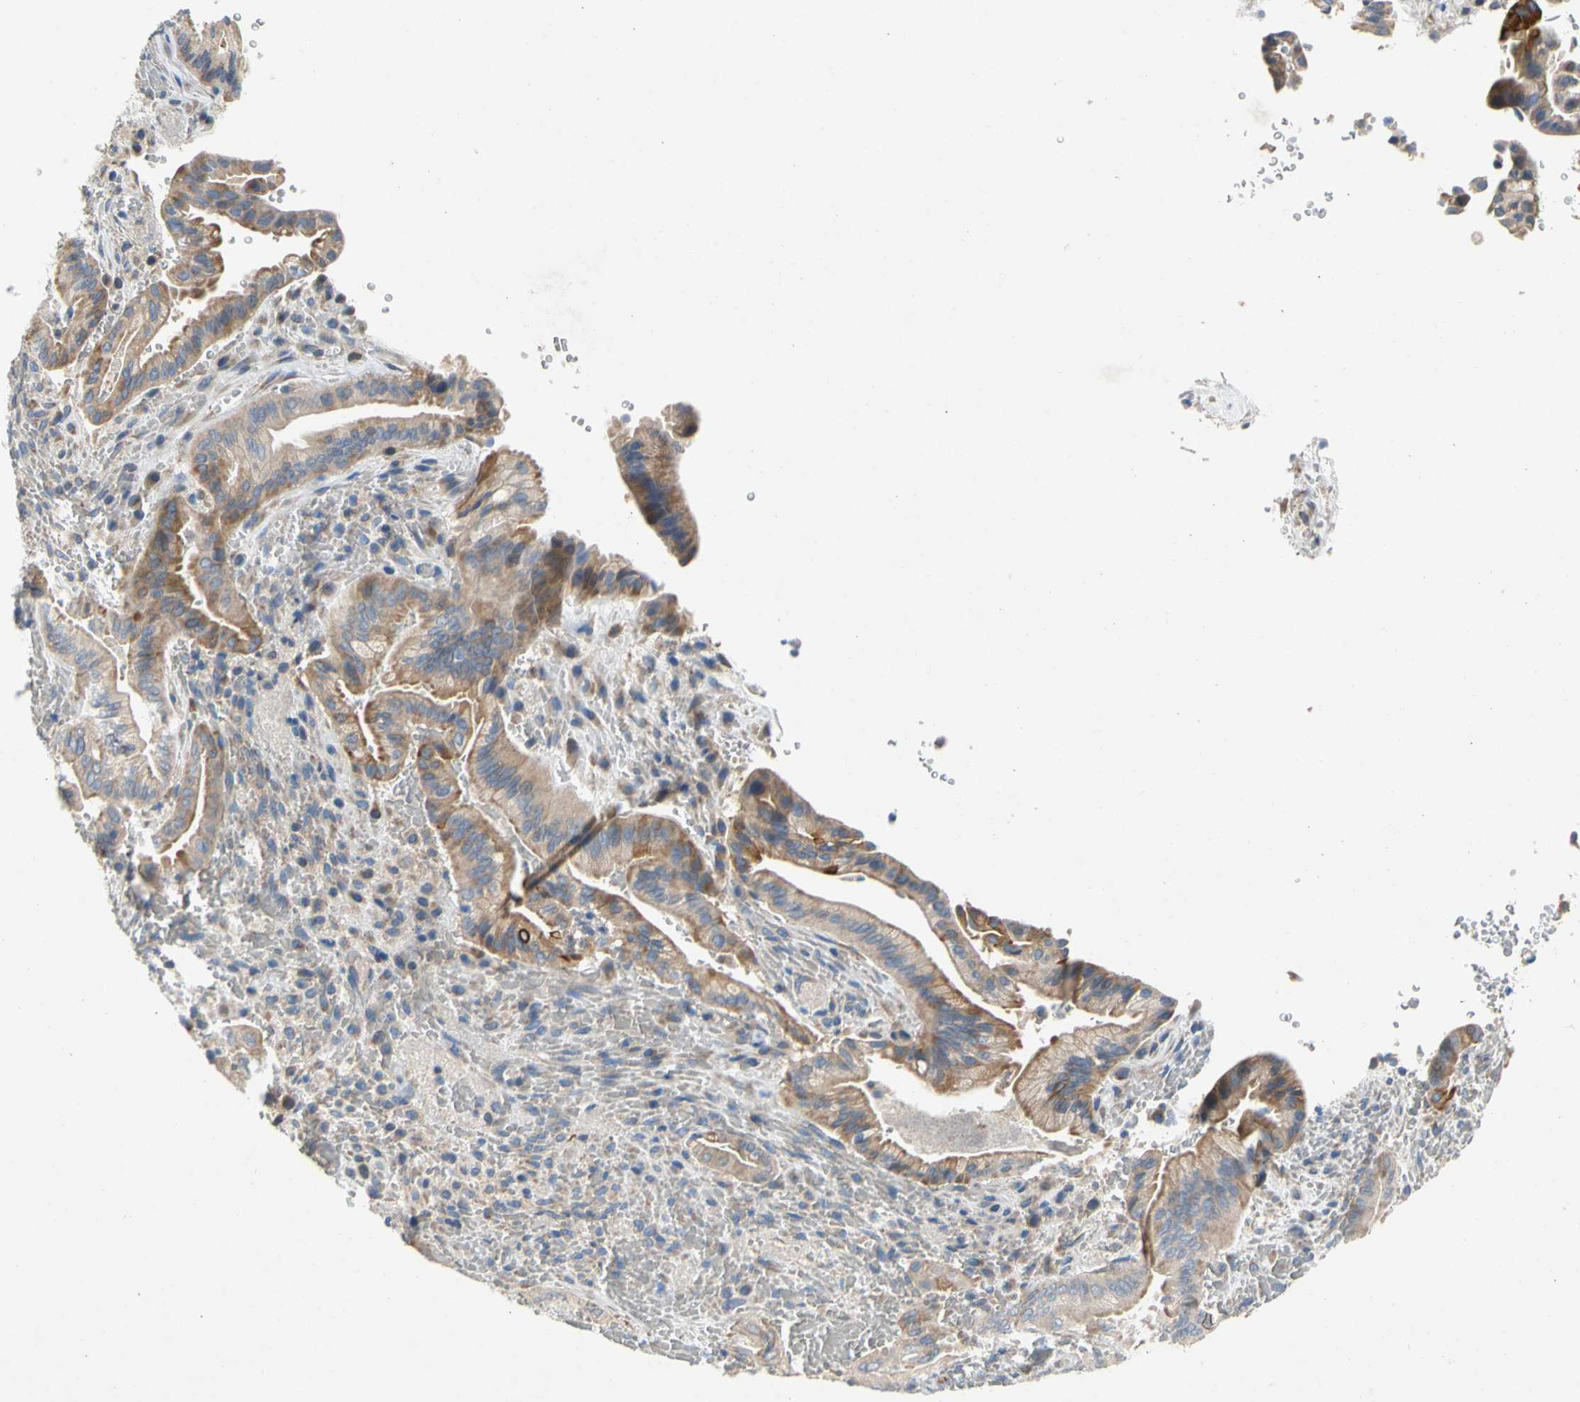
{"staining": {"intensity": "moderate", "quantity": ">75%", "location": "cytoplasmic/membranous"}, "tissue": "liver cancer", "cell_type": "Tumor cells", "image_type": "cancer", "snomed": [{"axis": "morphology", "description": "Cholangiocarcinoma"}, {"axis": "topography", "description": "Liver"}], "caption": "Immunohistochemical staining of liver cholangiocarcinoma displays moderate cytoplasmic/membranous protein staining in about >75% of tumor cells. The staining is performed using DAB (3,3'-diaminobenzidine) brown chromogen to label protein expression. The nuclei are counter-stained blue using hematoxylin.", "gene": "KLHDC8B", "patient": {"sex": "female", "age": 68}}